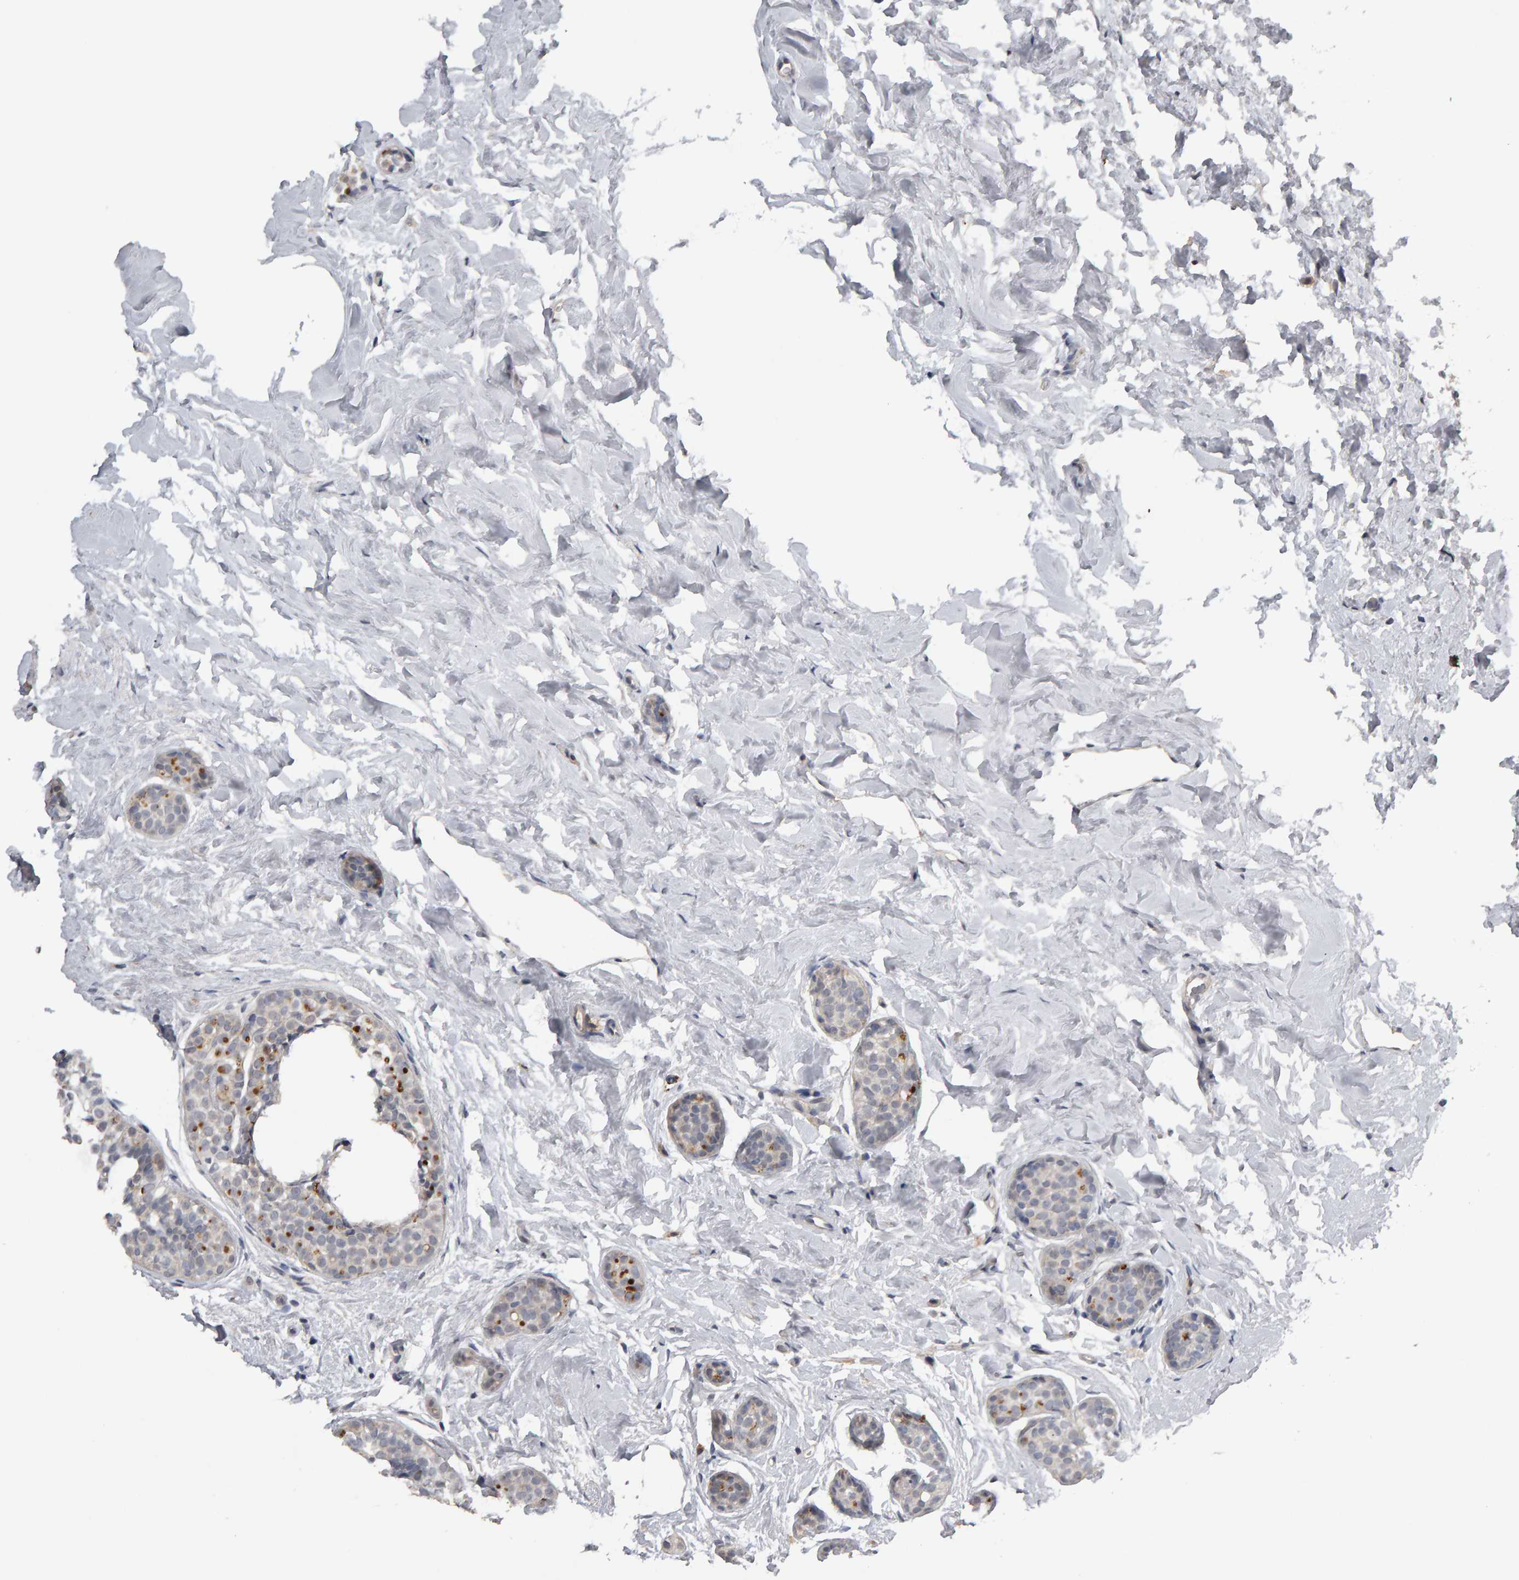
{"staining": {"intensity": "moderate", "quantity": "<25%", "location": "cytoplasmic/membranous"}, "tissue": "breast cancer", "cell_type": "Tumor cells", "image_type": "cancer", "snomed": [{"axis": "morphology", "description": "Duct carcinoma"}, {"axis": "topography", "description": "Breast"}], "caption": "Brown immunohistochemical staining in breast cancer displays moderate cytoplasmic/membranous expression in approximately <25% of tumor cells.", "gene": "IPO8", "patient": {"sex": "female", "age": 55}}